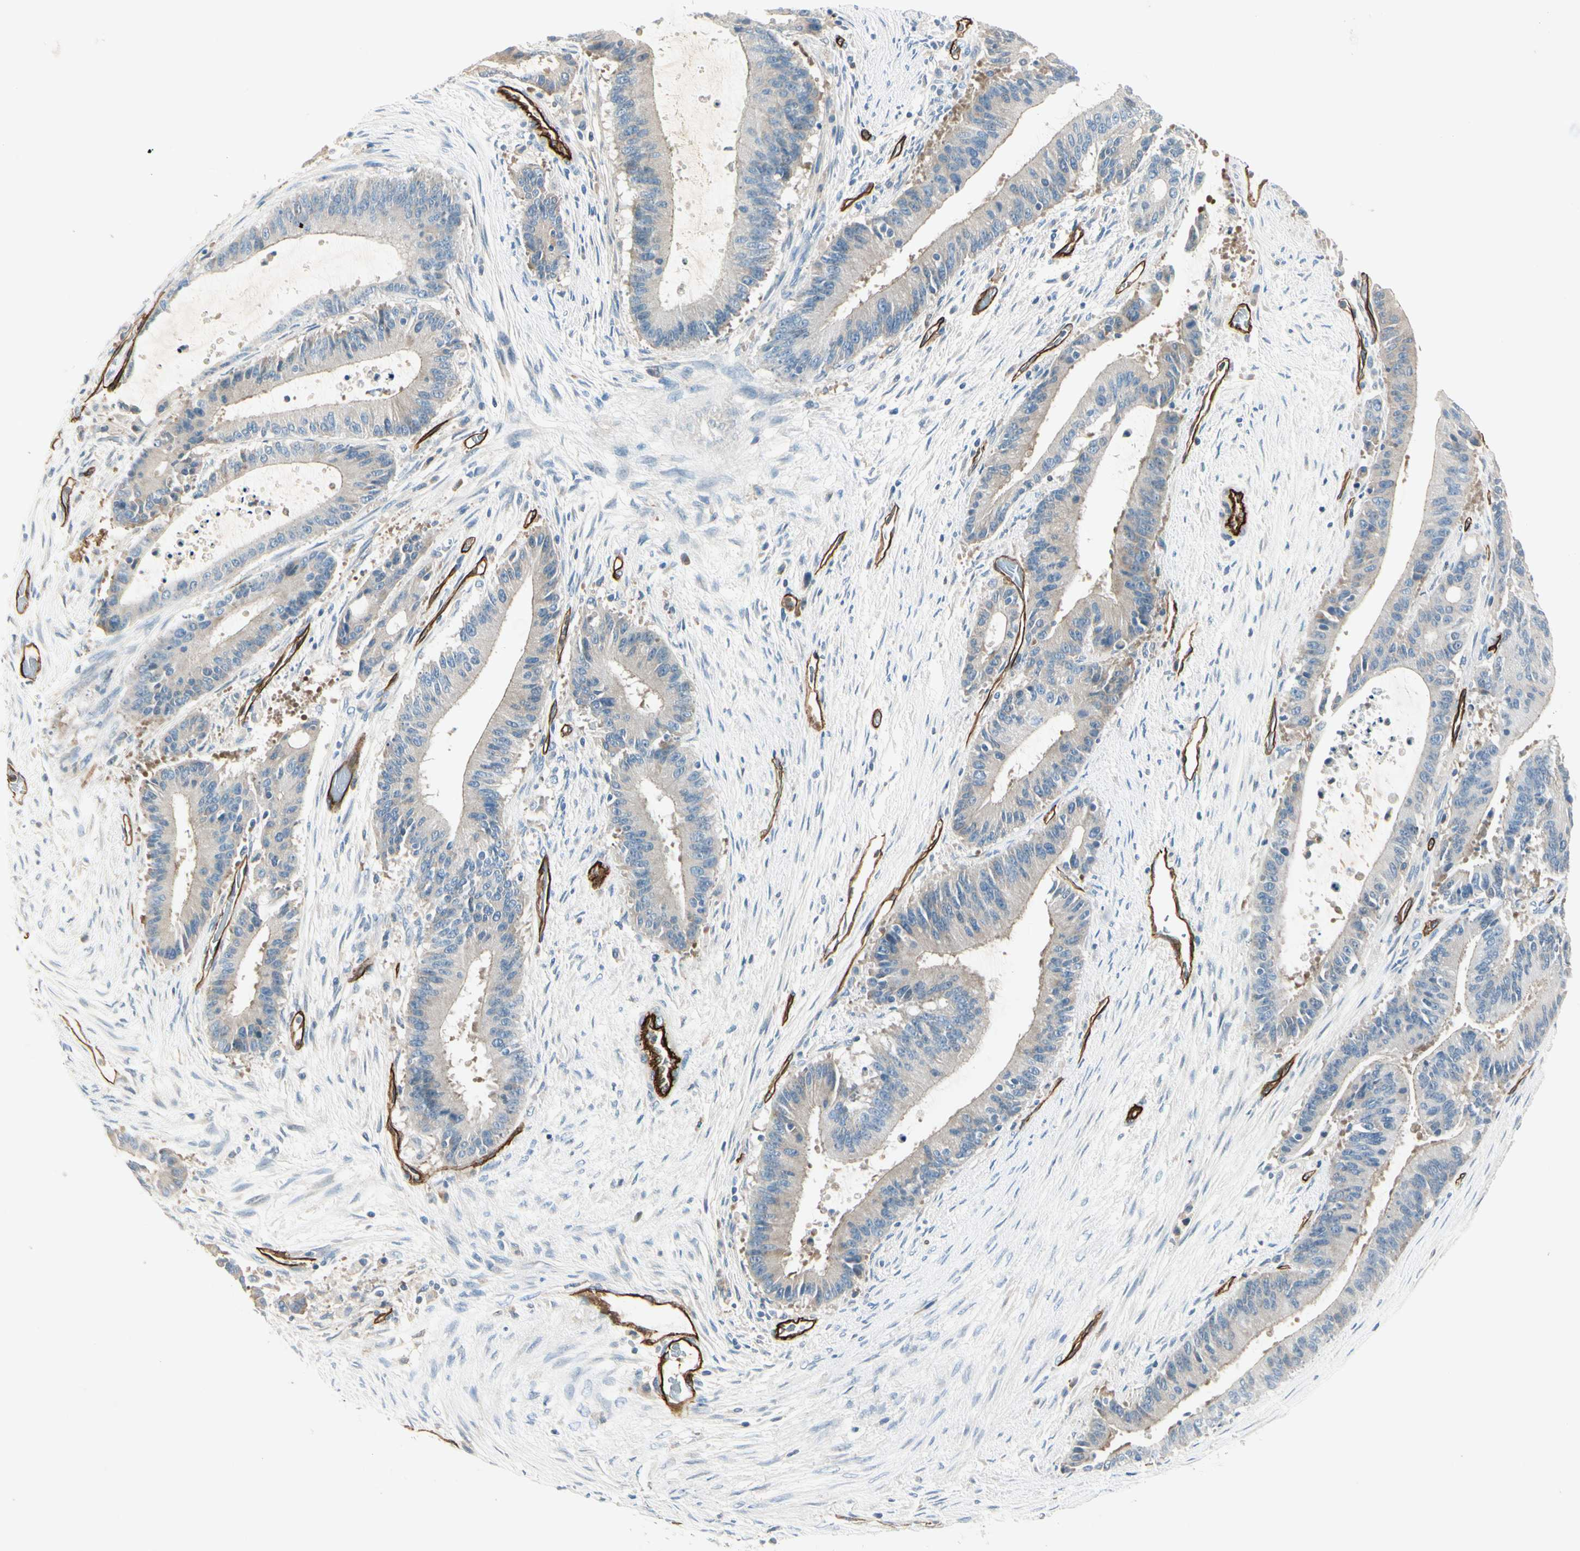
{"staining": {"intensity": "weak", "quantity": "<25%", "location": "cytoplasmic/membranous"}, "tissue": "liver cancer", "cell_type": "Tumor cells", "image_type": "cancer", "snomed": [{"axis": "morphology", "description": "Cholangiocarcinoma"}, {"axis": "topography", "description": "Liver"}], "caption": "Tumor cells show no significant protein expression in liver cancer (cholangiocarcinoma).", "gene": "CD93", "patient": {"sex": "female", "age": 73}}